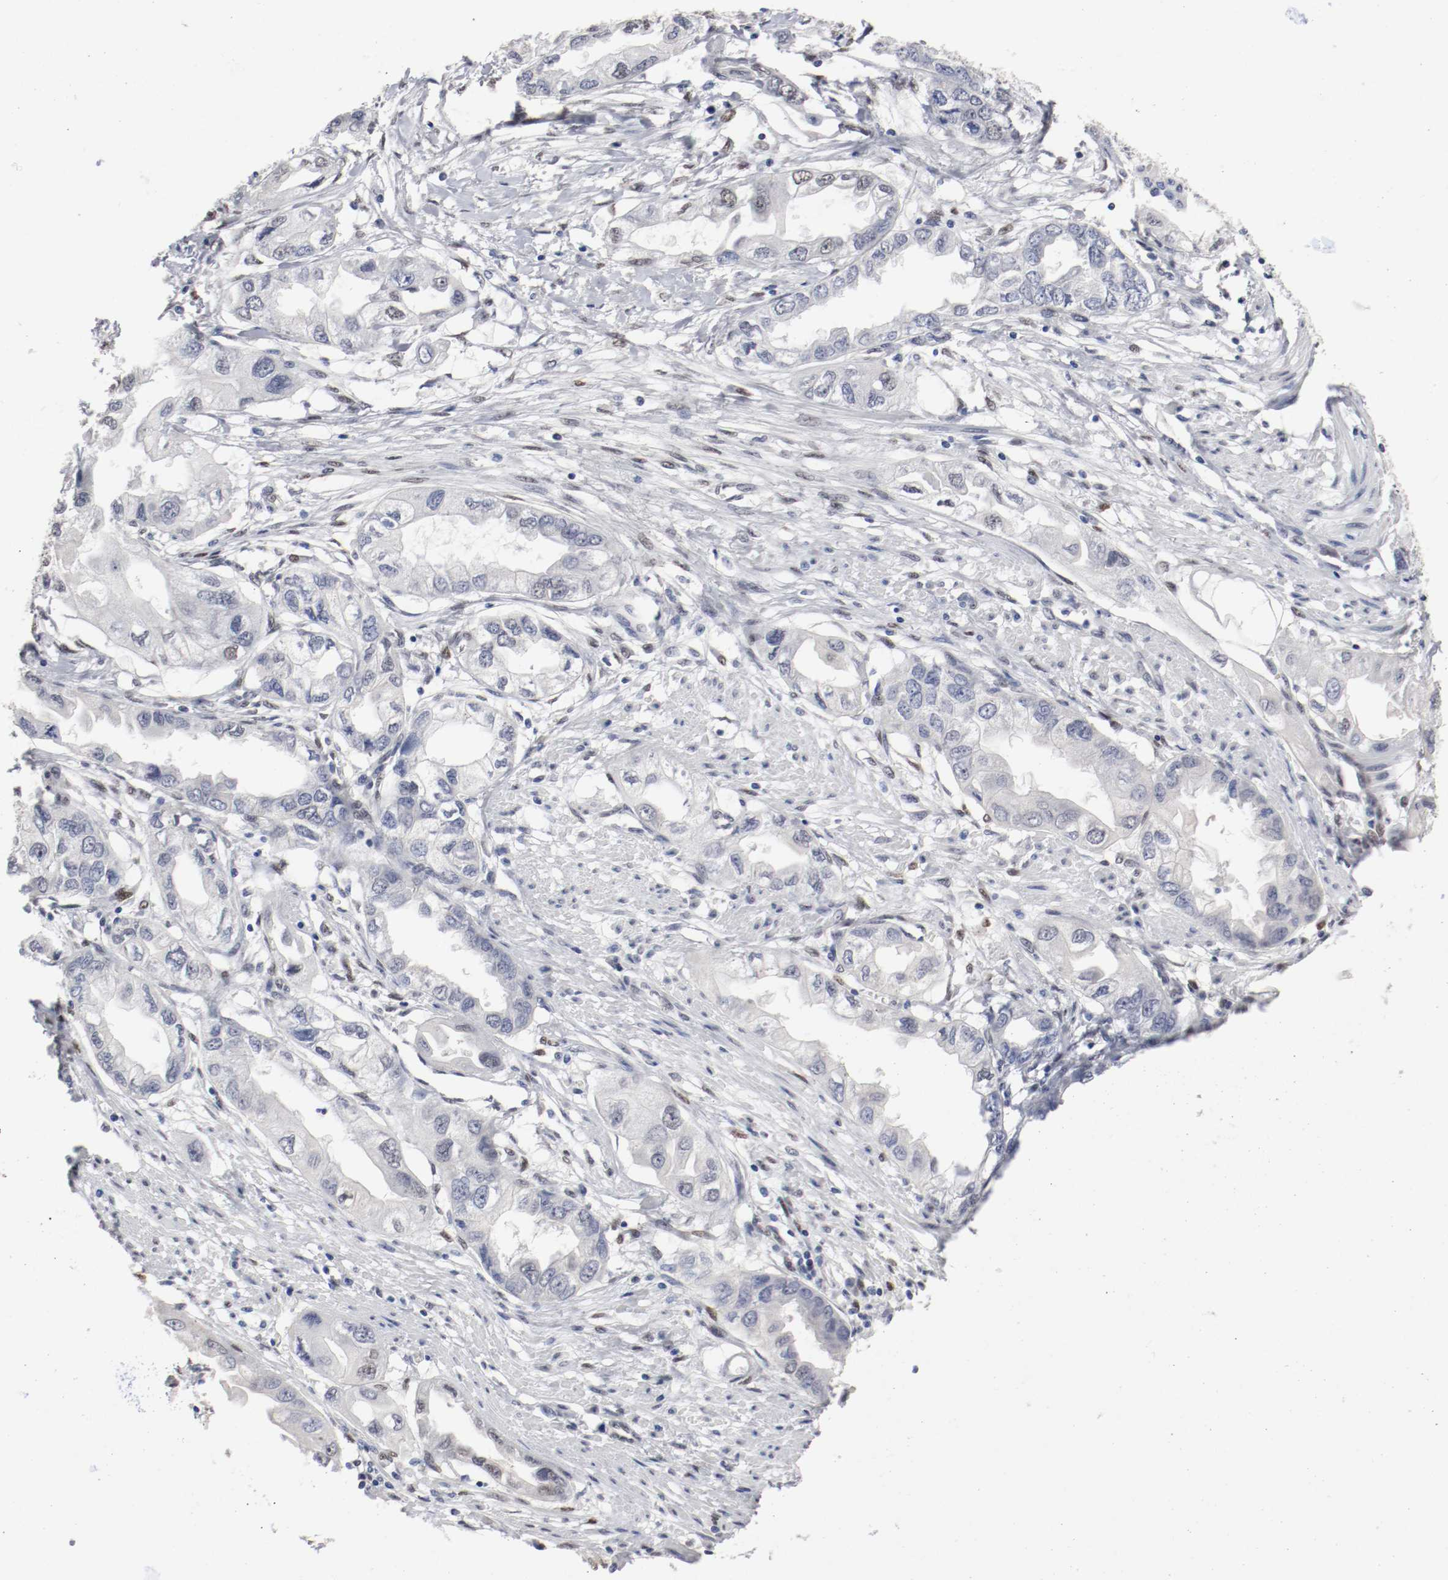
{"staining": {"intensity": "weak", "quantity": "<25%", "location": "nuclear"}, "tissue": "endometrial cancer", "cell_type": "Tumor cells", "image_type": "cancer", "snomed": [{"axis": "morphology", "description": "Adenocarcinoma, NOS"}, {"axis": "topography", "description": "Endometrium"}], "caption": "High magnification brightfield microscopy of endometrial cancer stained with DAB (brown) and counterstained with hematoxylin (blue): tumor cells show no significant staining.", "gene": "FOSL2", "patient": {"sex": "female", "age": 67}}